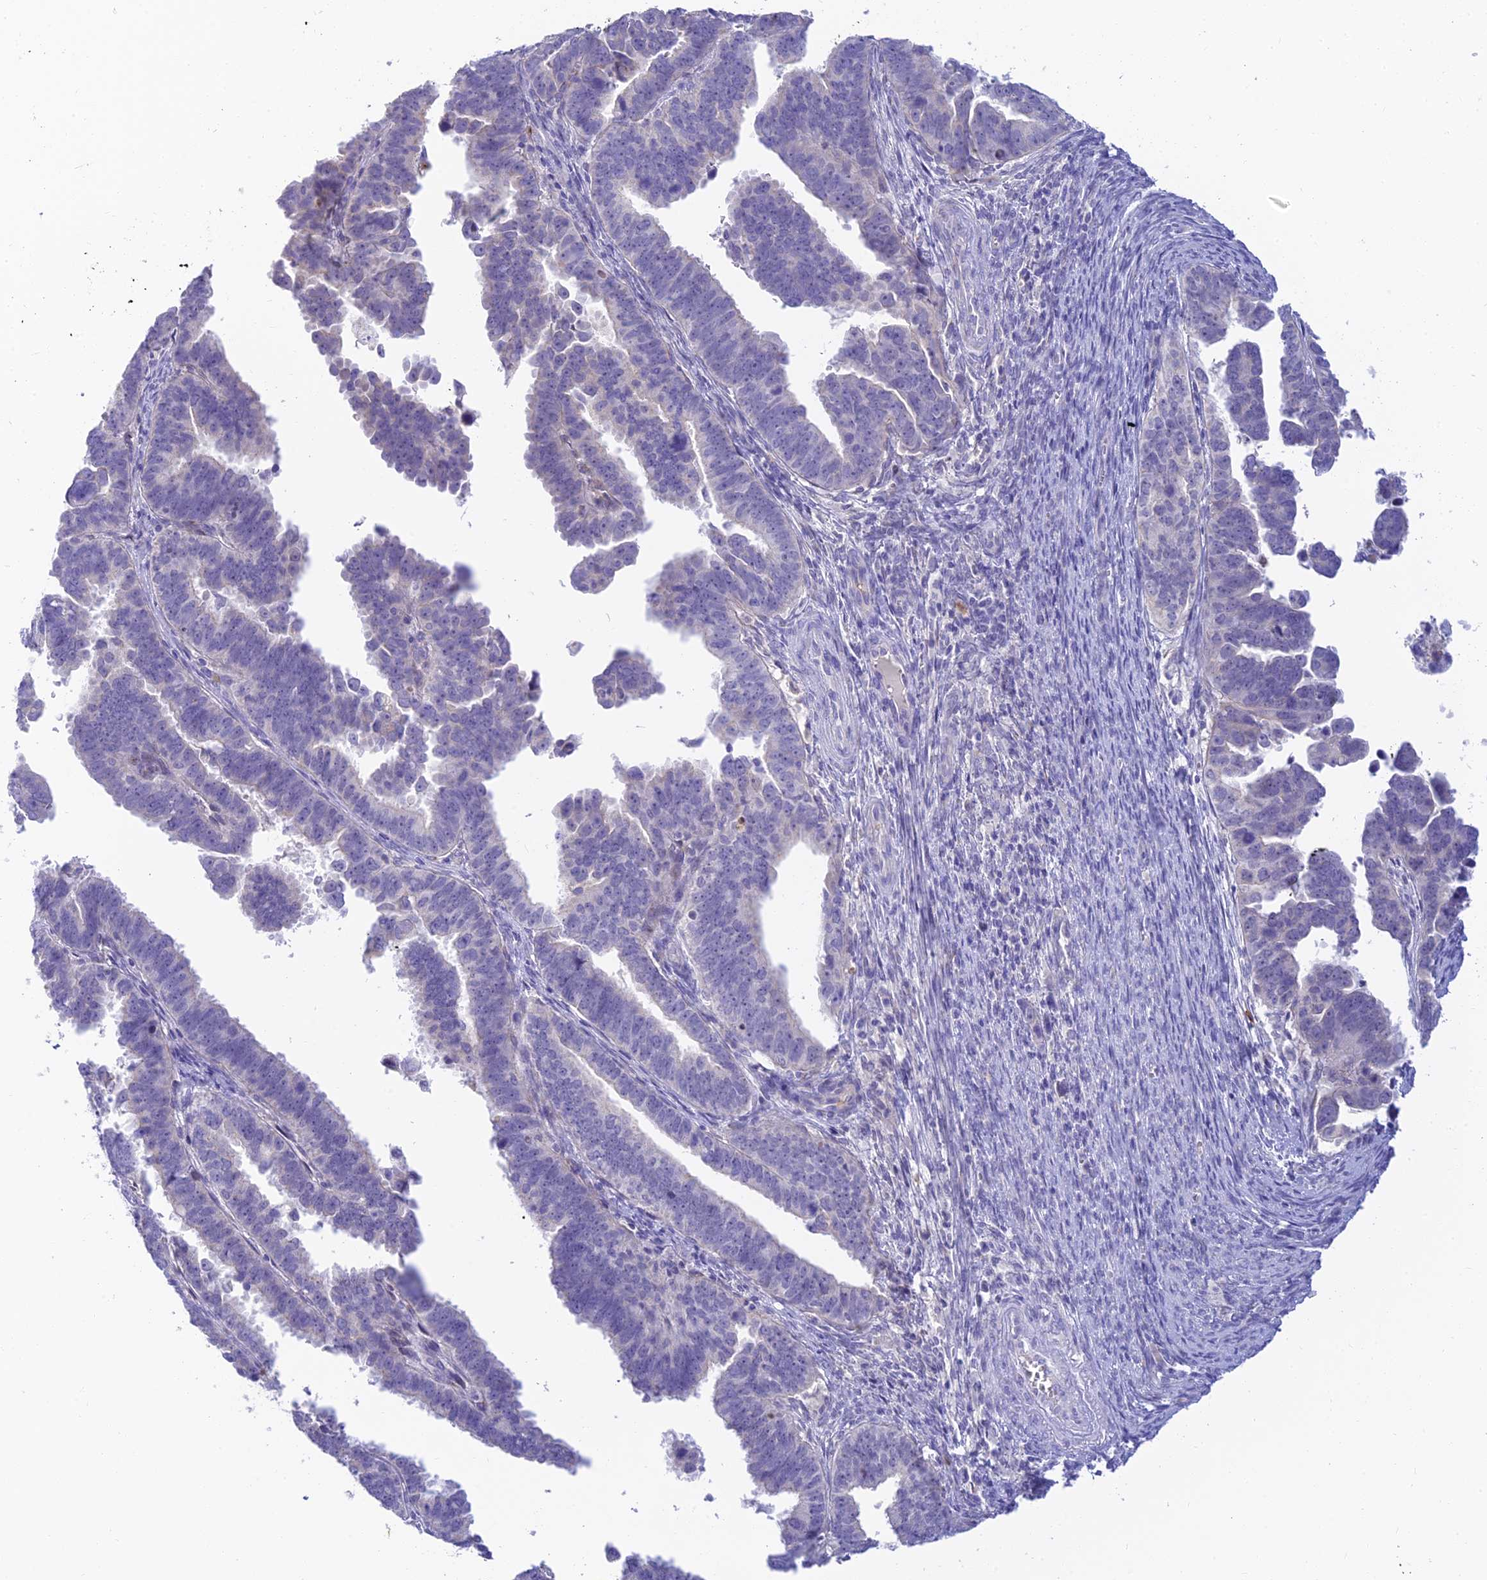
{"staining": {"intensity": "negative", "quantity": "none", "location": "none"}, "tissue": "endometrial cancer", "cell_type": "Tumor cells", "image_type": "cancer", "snomed": [{"axis": "morphology", "description": "Adenocarcinoma, NOS"}, {"axis": "topography", "description": "Endometrium"}], "caption": "IHC micrograph of neoplastic tissue: human endometrial cancer (adenocarcinoma) stained with DAB (3,3'-diaminobenzidine) displays no significant protein staining in tumor cells.", "gene": "INTS13", "patient": {"sex": "female", "age": 75}}